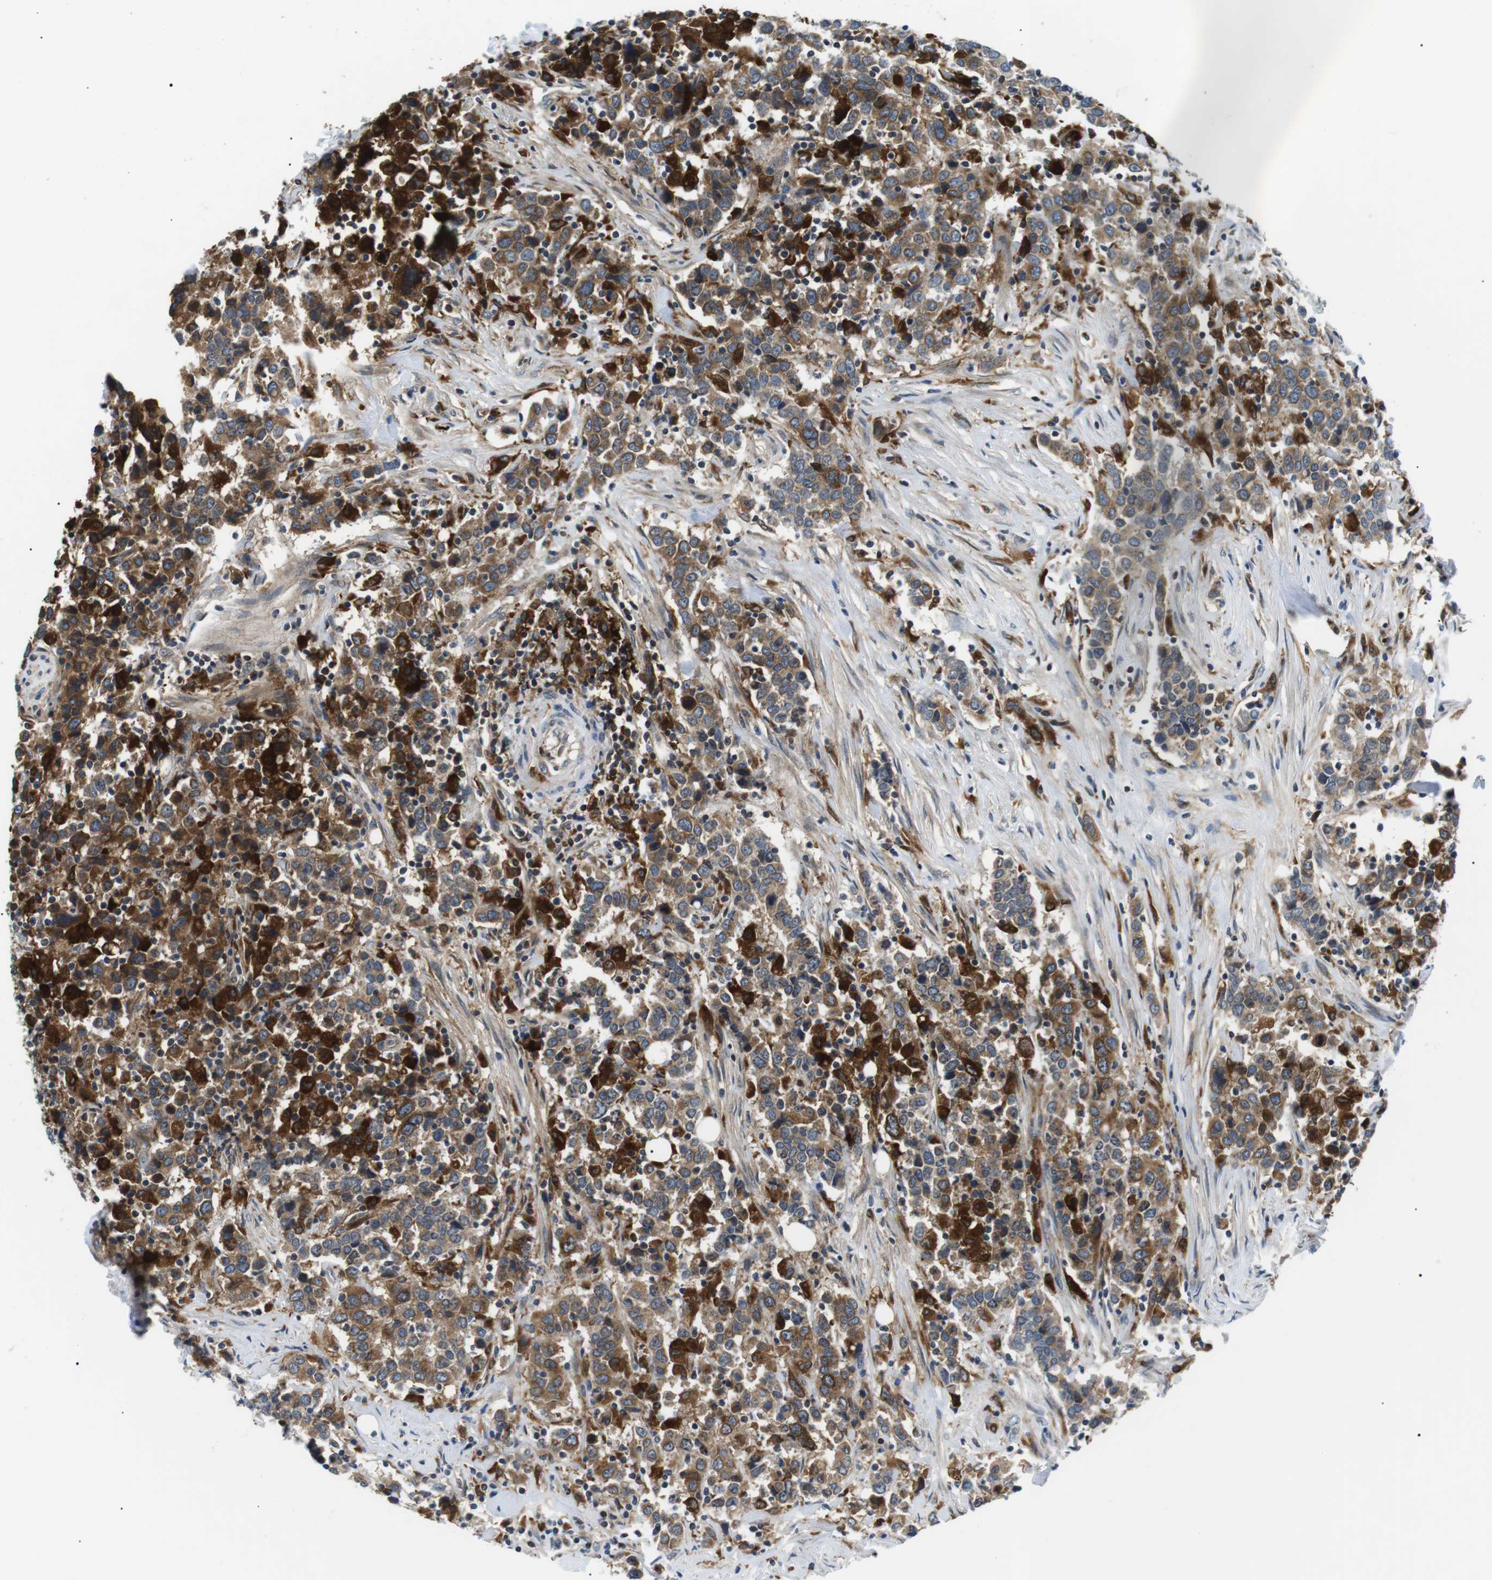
{"staining": {"intensity": "moderate", "quantity": ">75%", "location": "cytoplasmic/membranous"}, "tissue": "urothelial cancer", "cell_type": "Tumor cells", "image_type": "cancer", "snomed": [{"axis": "morphology", "description": "Urothelial carcinoma, High grade"}, {"axis": "topography", "description": "Urinary bladder"}], "caption": "A micrograph of high-grade urothelial carcinoma stained for a protein shows moderate cytoplasmic/membranous brown staining in tumor cells.", "gene": "RAB9A", "patient": {"sex": "male", "age": 61}}